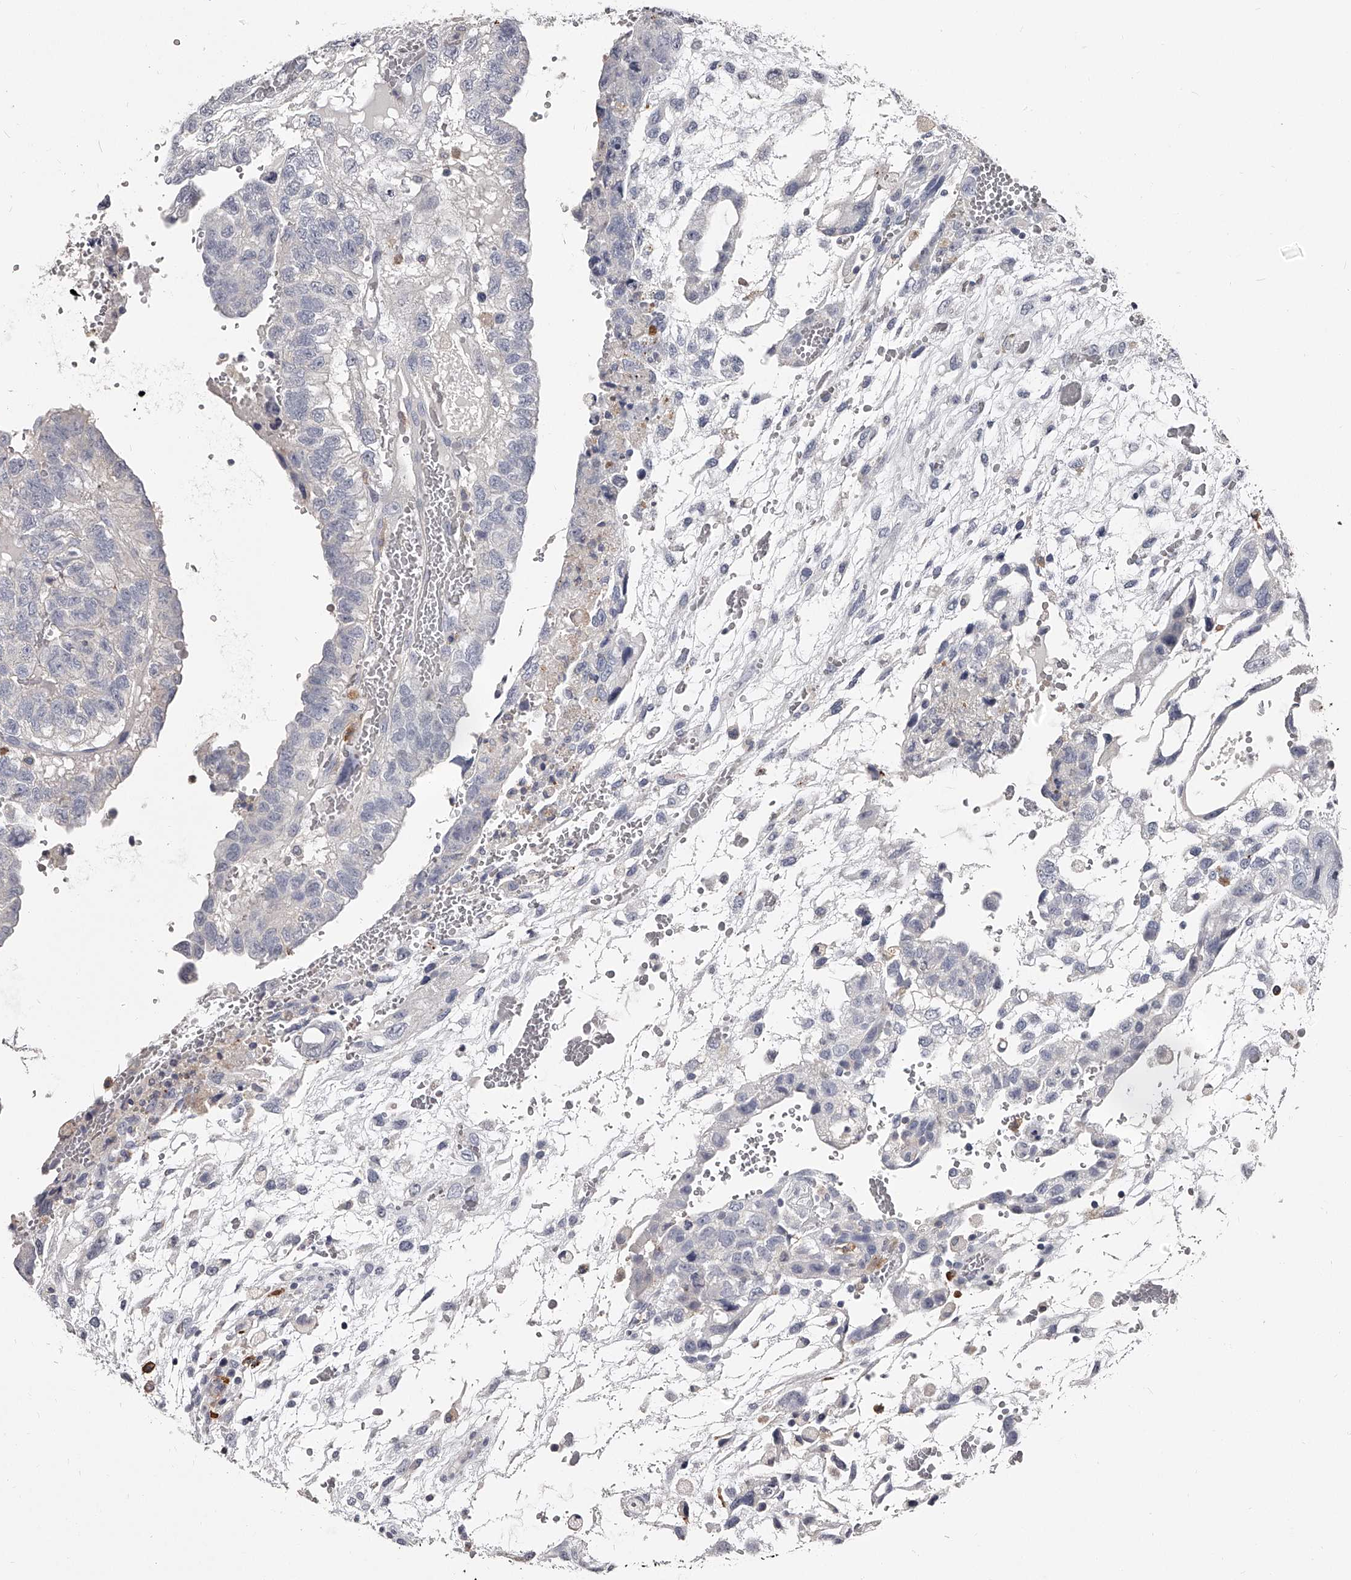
{"staining": {"intensity": "negative", "quantity": "none", "location": "none"}, "tissue": "testis cancer", "cell_type": "Tumor cells", "image_type": "cancer", "snomed": [{"axis": "morphology", "description": "Carcinoma, Embryonal, NOS"}, {"axis": "topography", "description": "Testis"}], "caption": "Immunohistochemistry micrograph of neoplastic tissue: human testis cancer stained with DAB (3,3'-diaminobenzidine) demonstrates no significant protein staining in tumor cells. (Stains: DAB (3,3'-diaminobenzidine) IHC with hematoxylin counter stain, Microscopy: brightfield microscopy at high magnification).", "gene": "PACSIN1", "patient": {"sex": "male", "age": 36}}